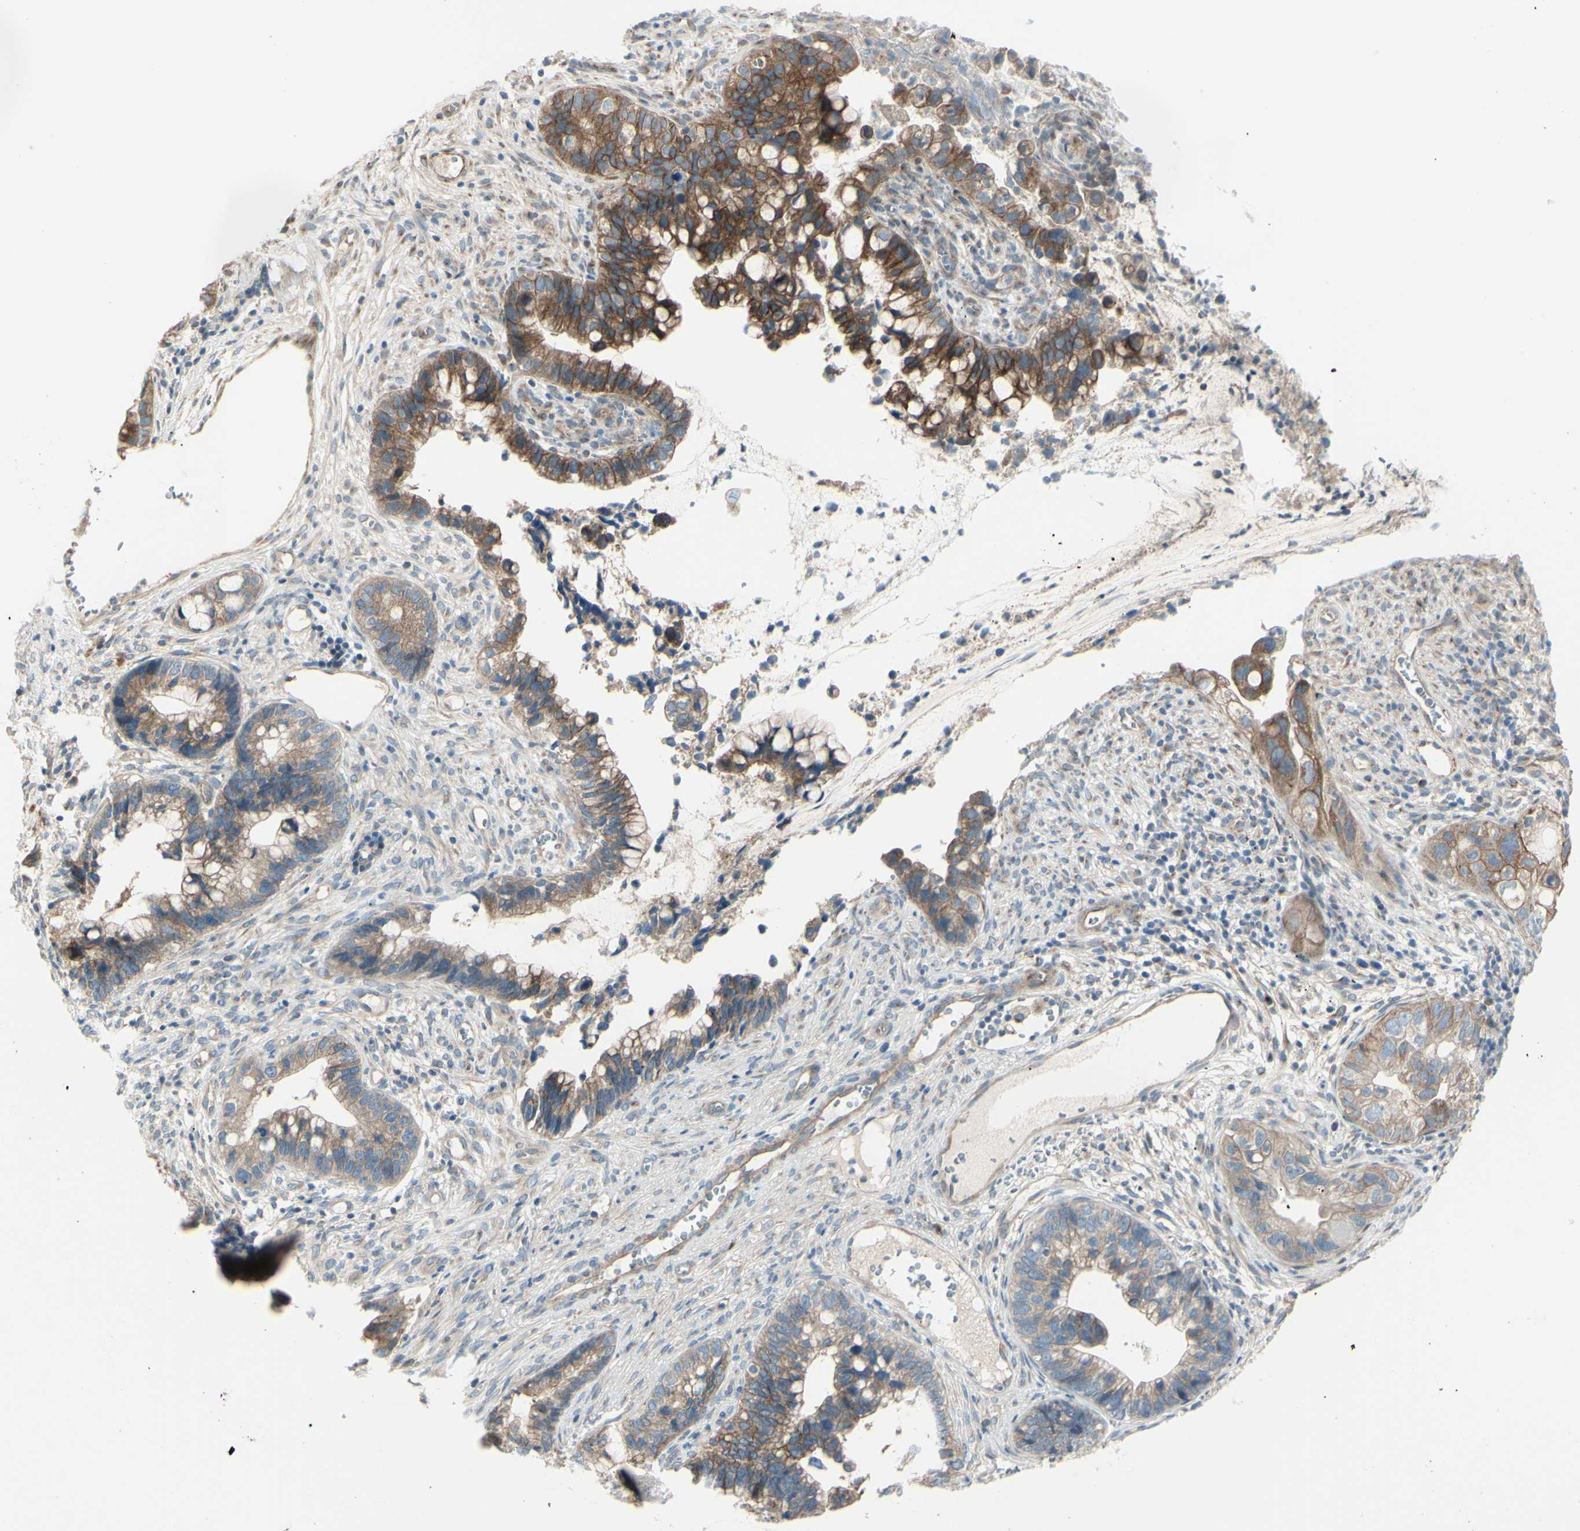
{"staining": {"intensity": "strong", "quantity": ">75%", "location": "cytoplasmic/membranous"}, "tissue": "cervical cancer", "cell_type": "Tumor cells", "image_type": "cancer", "snomed": [{"axis": "morphology", "description": "Adenocarcinoma, NOS"}, {"axis": "topography", "description": "Cervix"}], "caption": "An image of cervical cancer (adenocarcinoma) stained for a protein demonstrates strong cytoplasmic/membranous brown staining in tumor cells.", "gene": "LRRK1", "patient": {"sex": "female", "age": 44}}